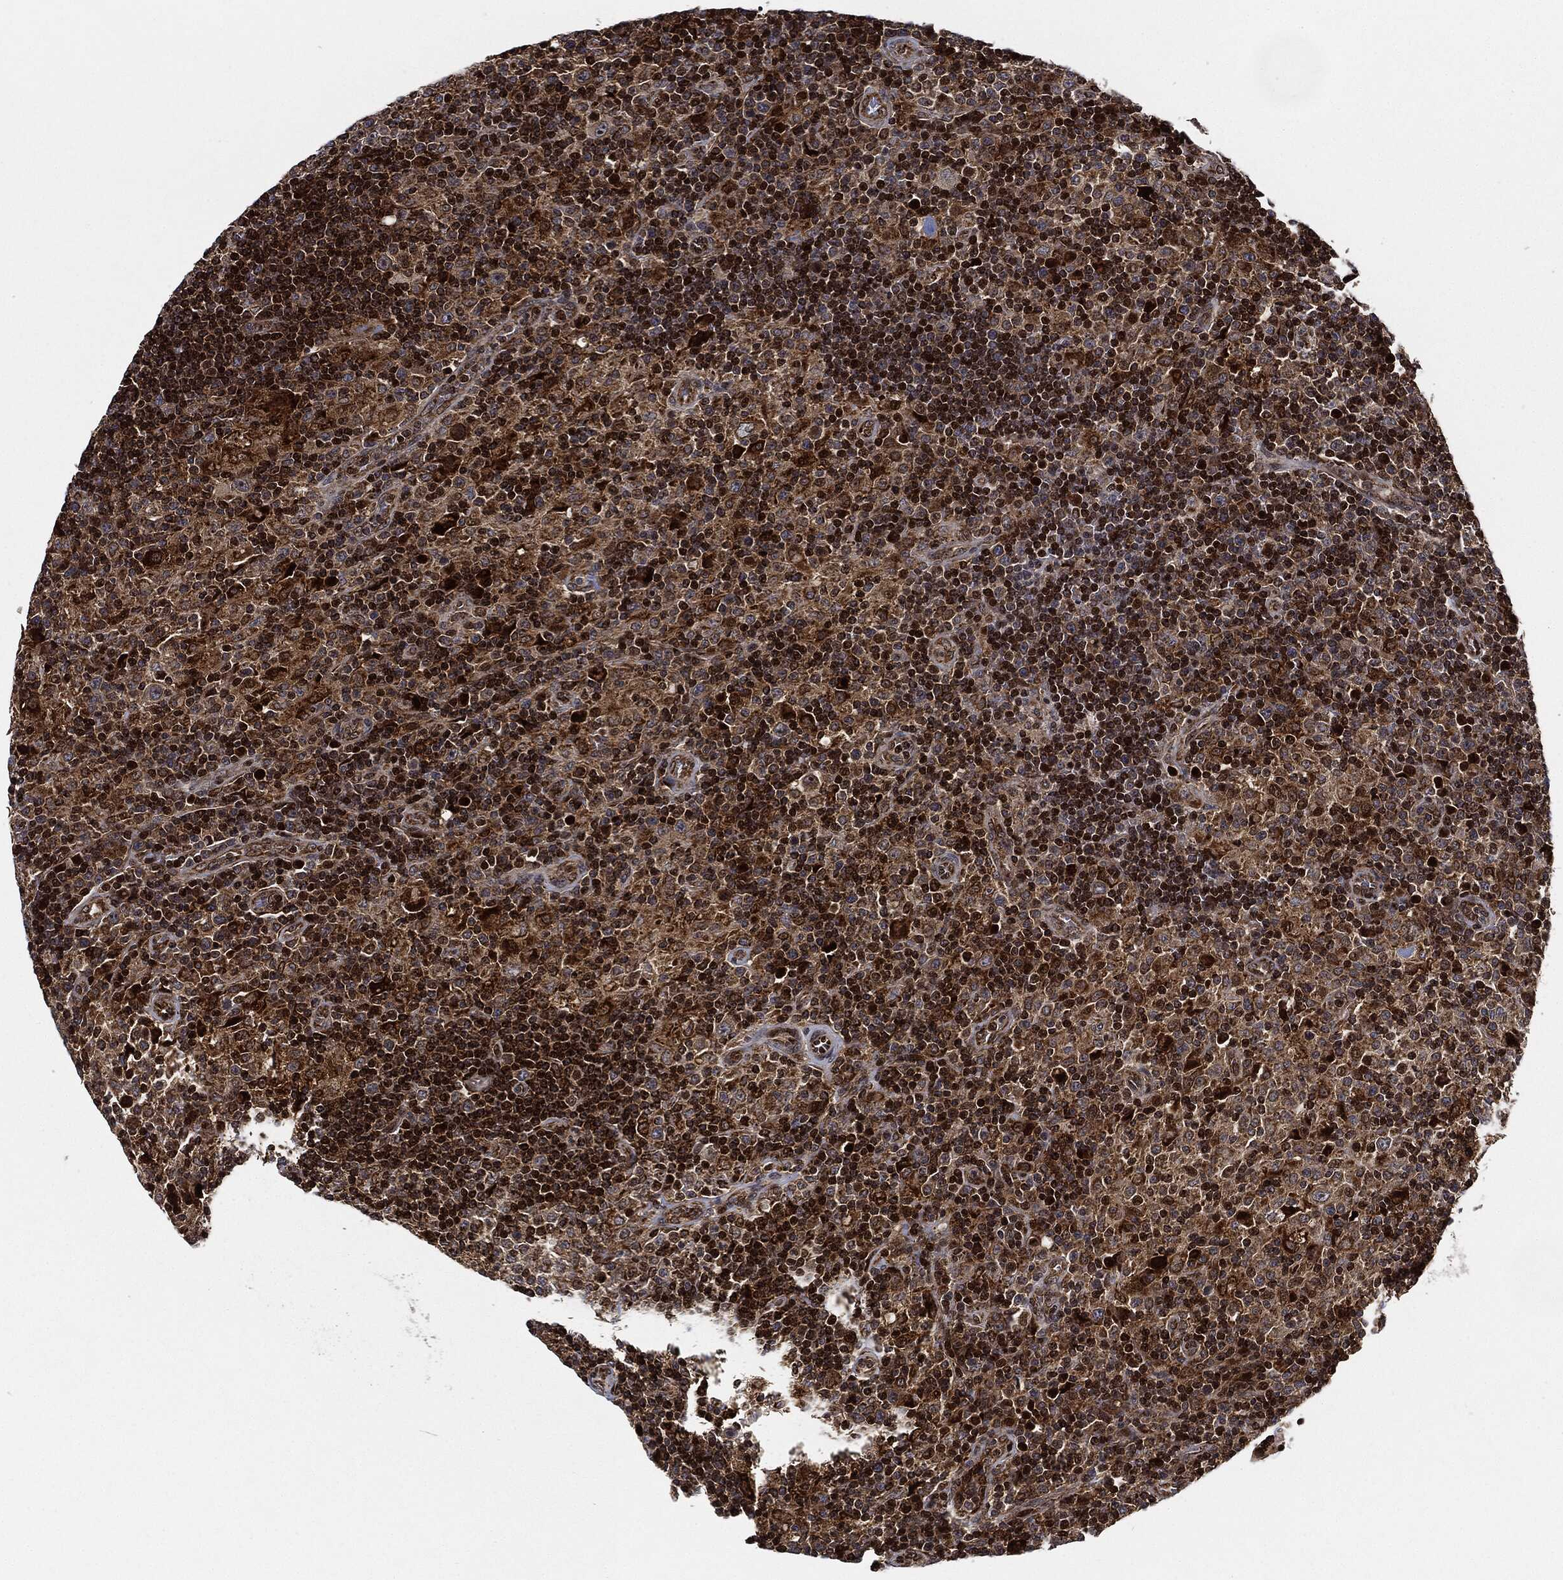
{"staining": {"intensity": "weak", "quantity": ">75%", "location": "cytoplasmic/membranous"}, "tissue": "lymphoma", "cell_type": "Tumor cells", "image_type": "cancer", "snomed": [{"axis": "morphology", "description": "Hodgkin's disease, NOS"}, {"axis": "topography", "description": "Lymph node"}], "caption": "Immunohistochemical staining of human Hodgkin's disease displays low levels of weak cytoplasmic/membranous protein expression in about >75% of tumor cells.", "gene": "RNASEL", "patient": {"sex": "male", "age": 70}}